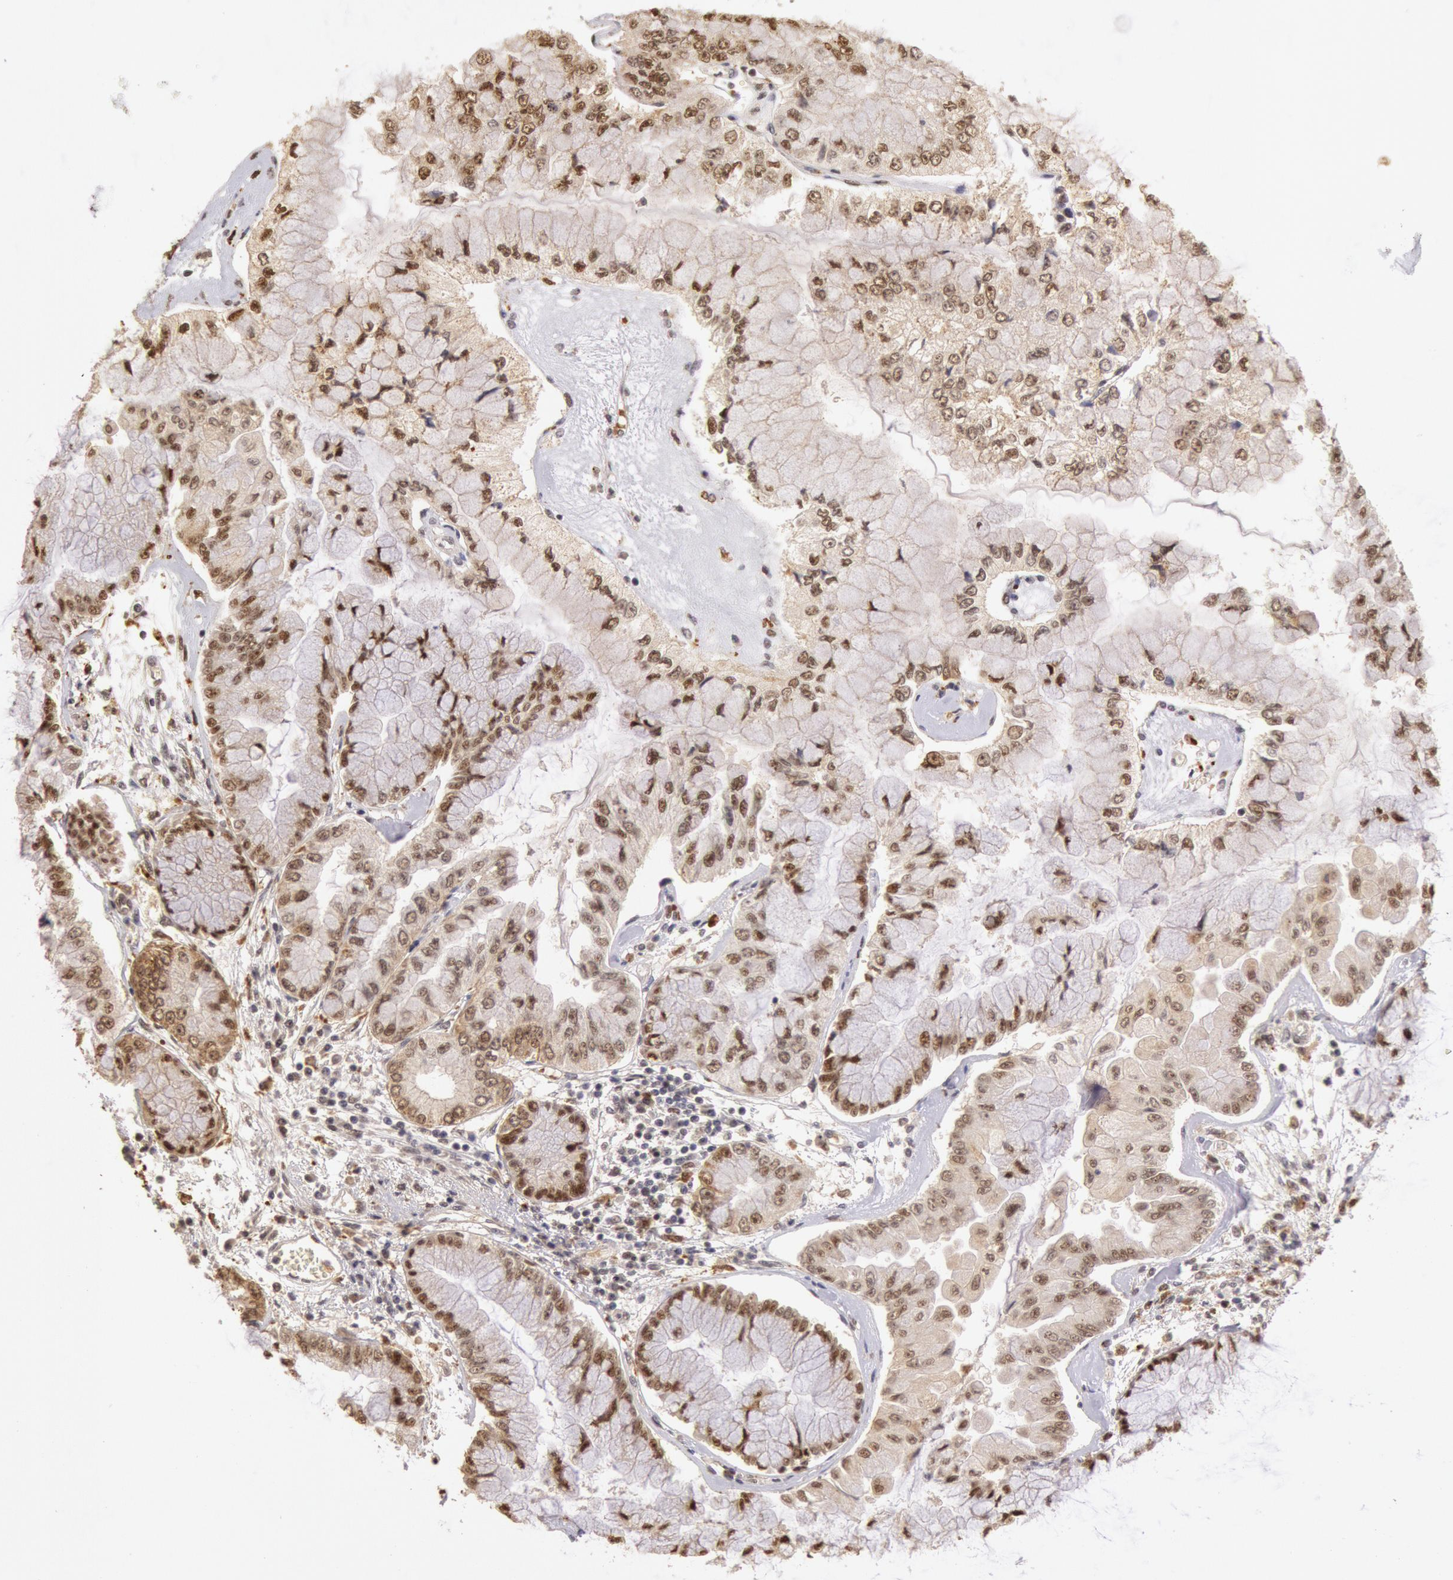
{"staining": {"intensity": "moderate", "quantity": ">75%", "location": "nuclear"}, "tissue": "liver cancer", "cell_type": "Tumor cells", "image_type": "cancer", "snomed": [{"axis": "morphology", "description": "Cholangiocarcinoma"}, {"axis": "topography", "description": "Liver"}], "caption": "Protein expression analysis of human cholangiocarcinoma (liver) reveals moderate nuclear staining in about >75% of tumor cells.", "gene": "LIG4", "patient": {"sex": "female", "age": 79}}